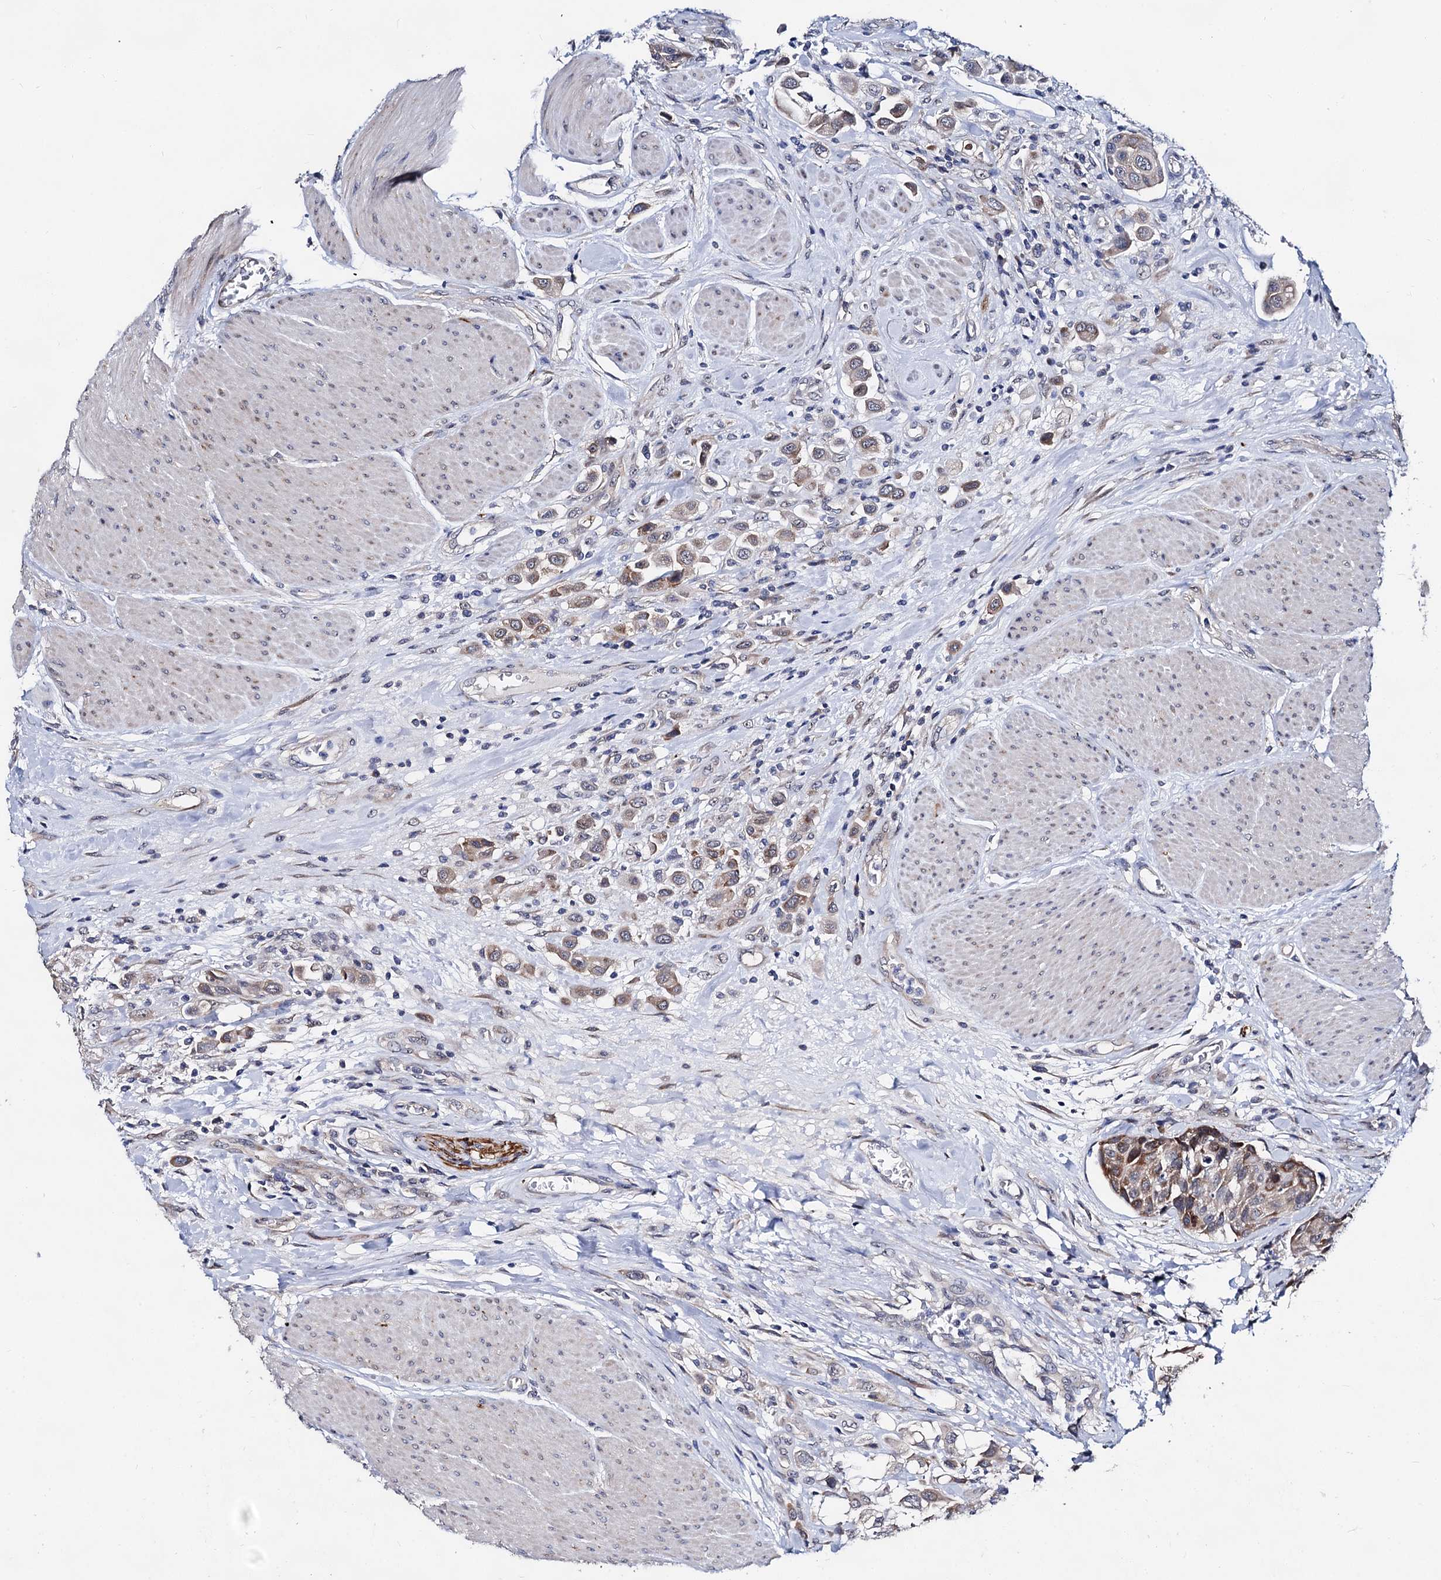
{"staining": {"intensity": "weak", "quantity": "25%-75%", "location": "cytoplasmic/membranous"}, "tissue": "urothelial cancer", "cell_type": "Tumor cells", "image_type": "cancer", "snomed": [{"axis": "morphology", "description": "Urothelial carcinoma, High grade"}, {"axis": "topography", "description": "Urinary bladder"}], "caption": "Immunohistochemical staining of urothelial cancer exhibits low levels of weak cytoplasmic/membranous protein positivity in approximately 25%-75% of tumor cells.", "gene": "CAPRIN2", "patient": {"sex": "male", "age": 50}}